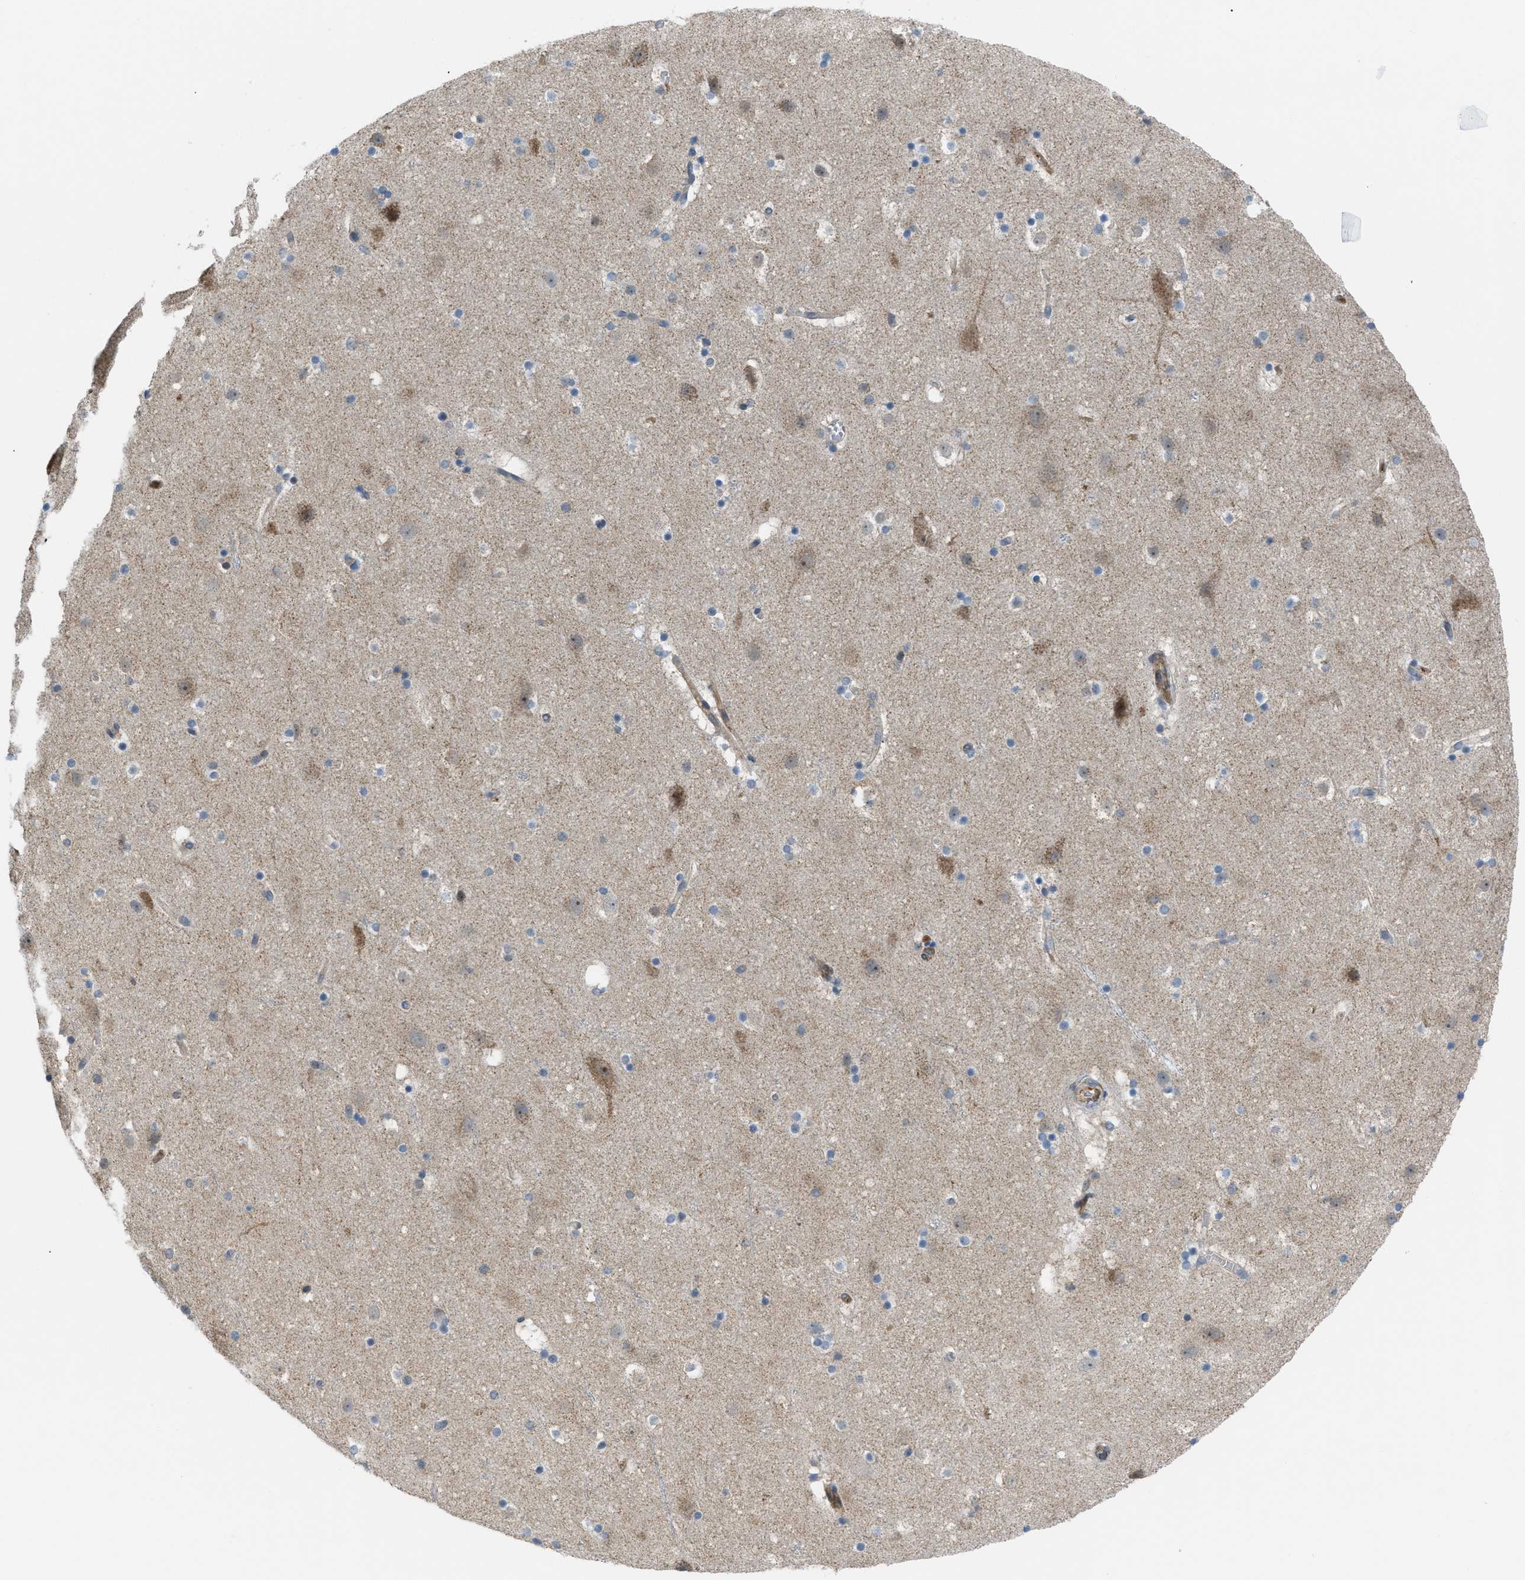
{"staining": {"intensity": "moderate", "quantity": ">75%", "location": "cytoplasmic/membranous"}, "tissue": "cerebral cortex", "cell_type": "Endothelial cells", "image_type": "normal", "snomed": [{"axis": "morphology", "description": "Normal tissue, NOS"}, {"axis": "topography", "description": "Cerebral cortex"}], "caption": "Immunohistochemistry staining of normal cerebral cortex, which reveals medium levels of moderate cytoplasmic/membranous positivity in about >75% of endothelial cells indicating moderate cytoplasmic/membranous protein staining. The staining was performed using DAB (brown) for protein detection and nuclei were counterstained in hematoxylin (blue).", "gene": "ATP2A3", "patient": {"sex": "male", "age": 45}}